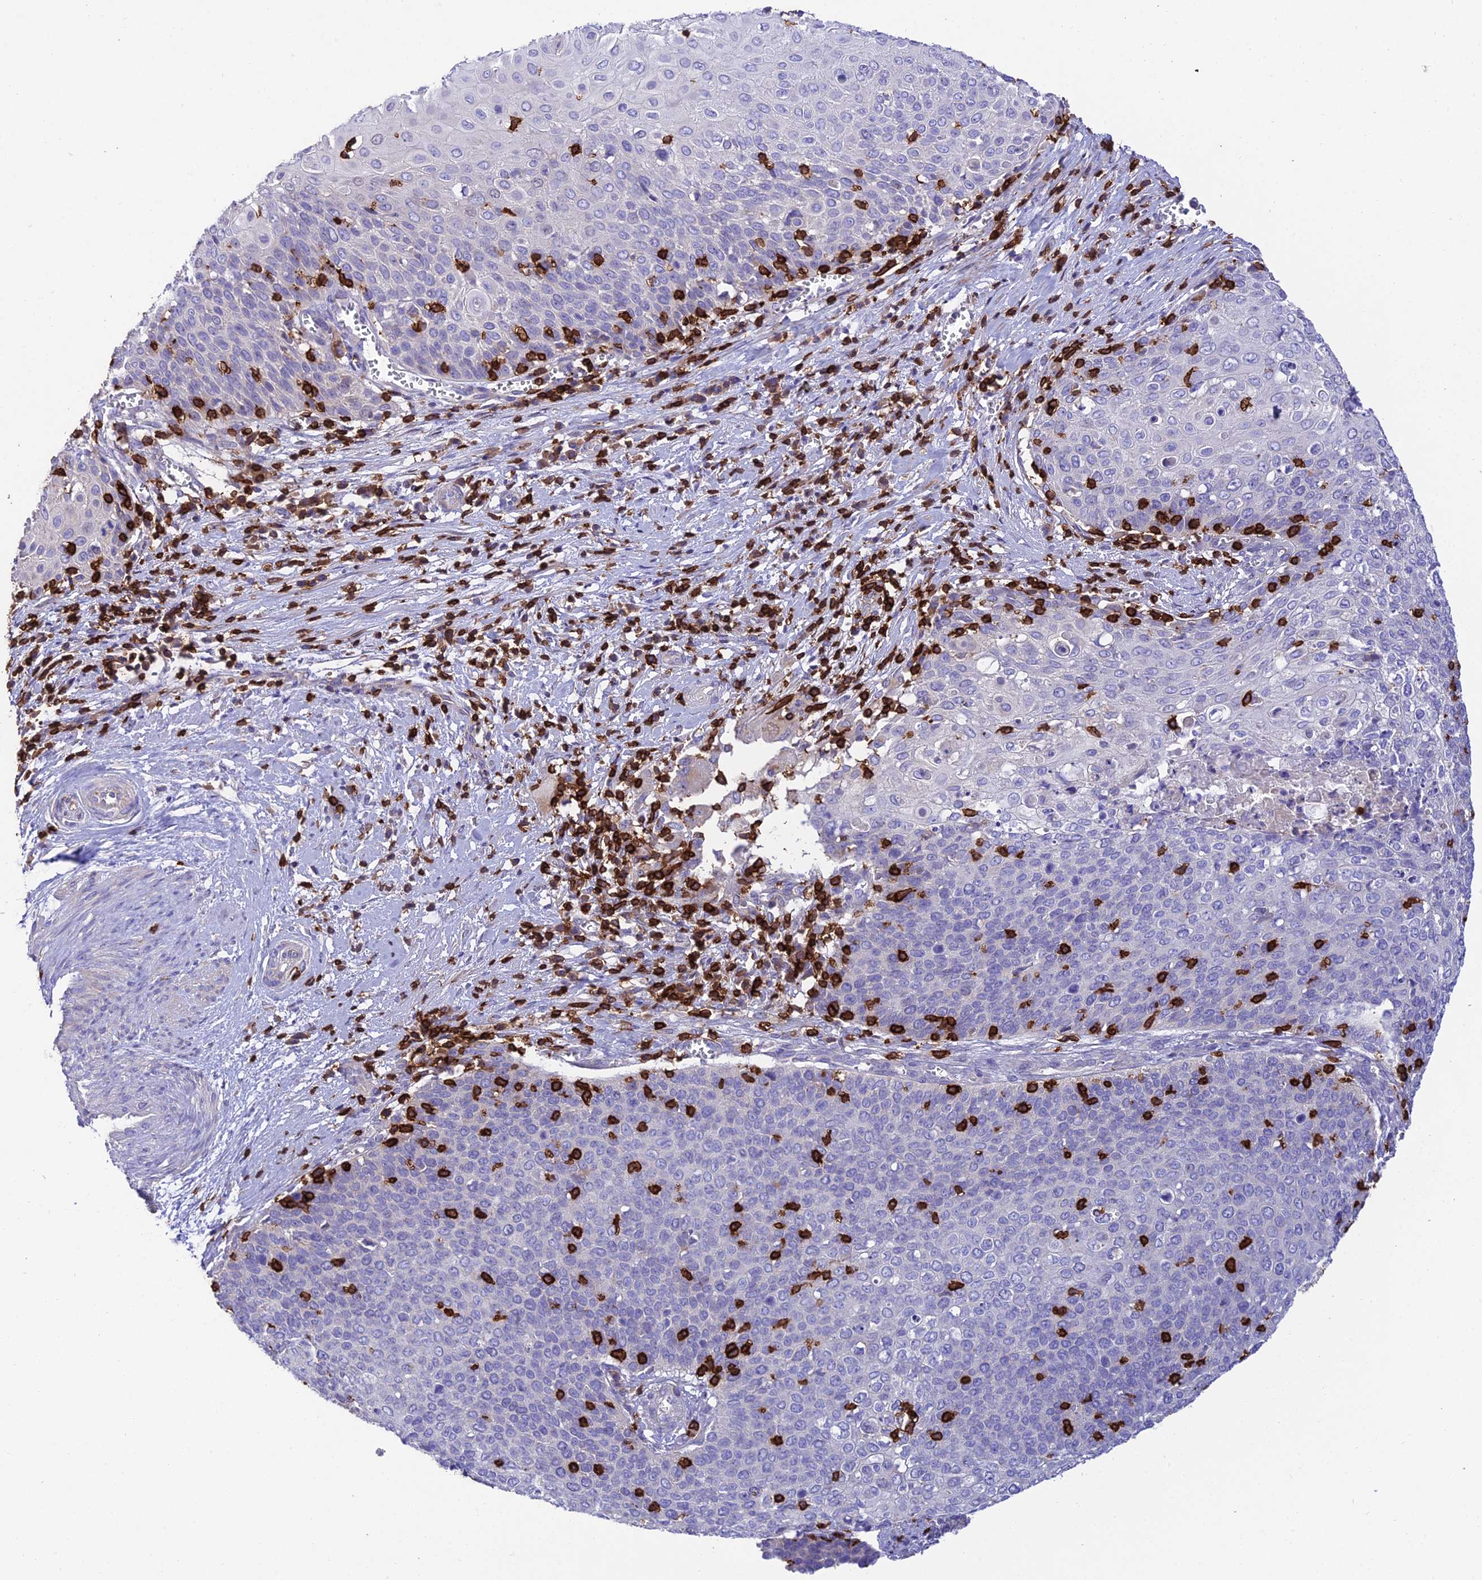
{"staining": {"intensity": "negative", "quantity": "none", "location": "none"}, "tissue": "cervical cancer", "cell_type": "Tumor cells", "image_type": "cancer", "snomed": [{"axis": "morphology", "description": "Squamous cell carcinoma, NOS"}, {"axis": "topography", "description": "Cervix"}], "caption": "This histopathology image is of cervical cancer stained with IHC to label a protein in brown with the nuclei are counter-stained blue. There is no positivity in tumor cells.", "gene": "PTPRCAP", "patient": {"sex": "female", "age": 39}}